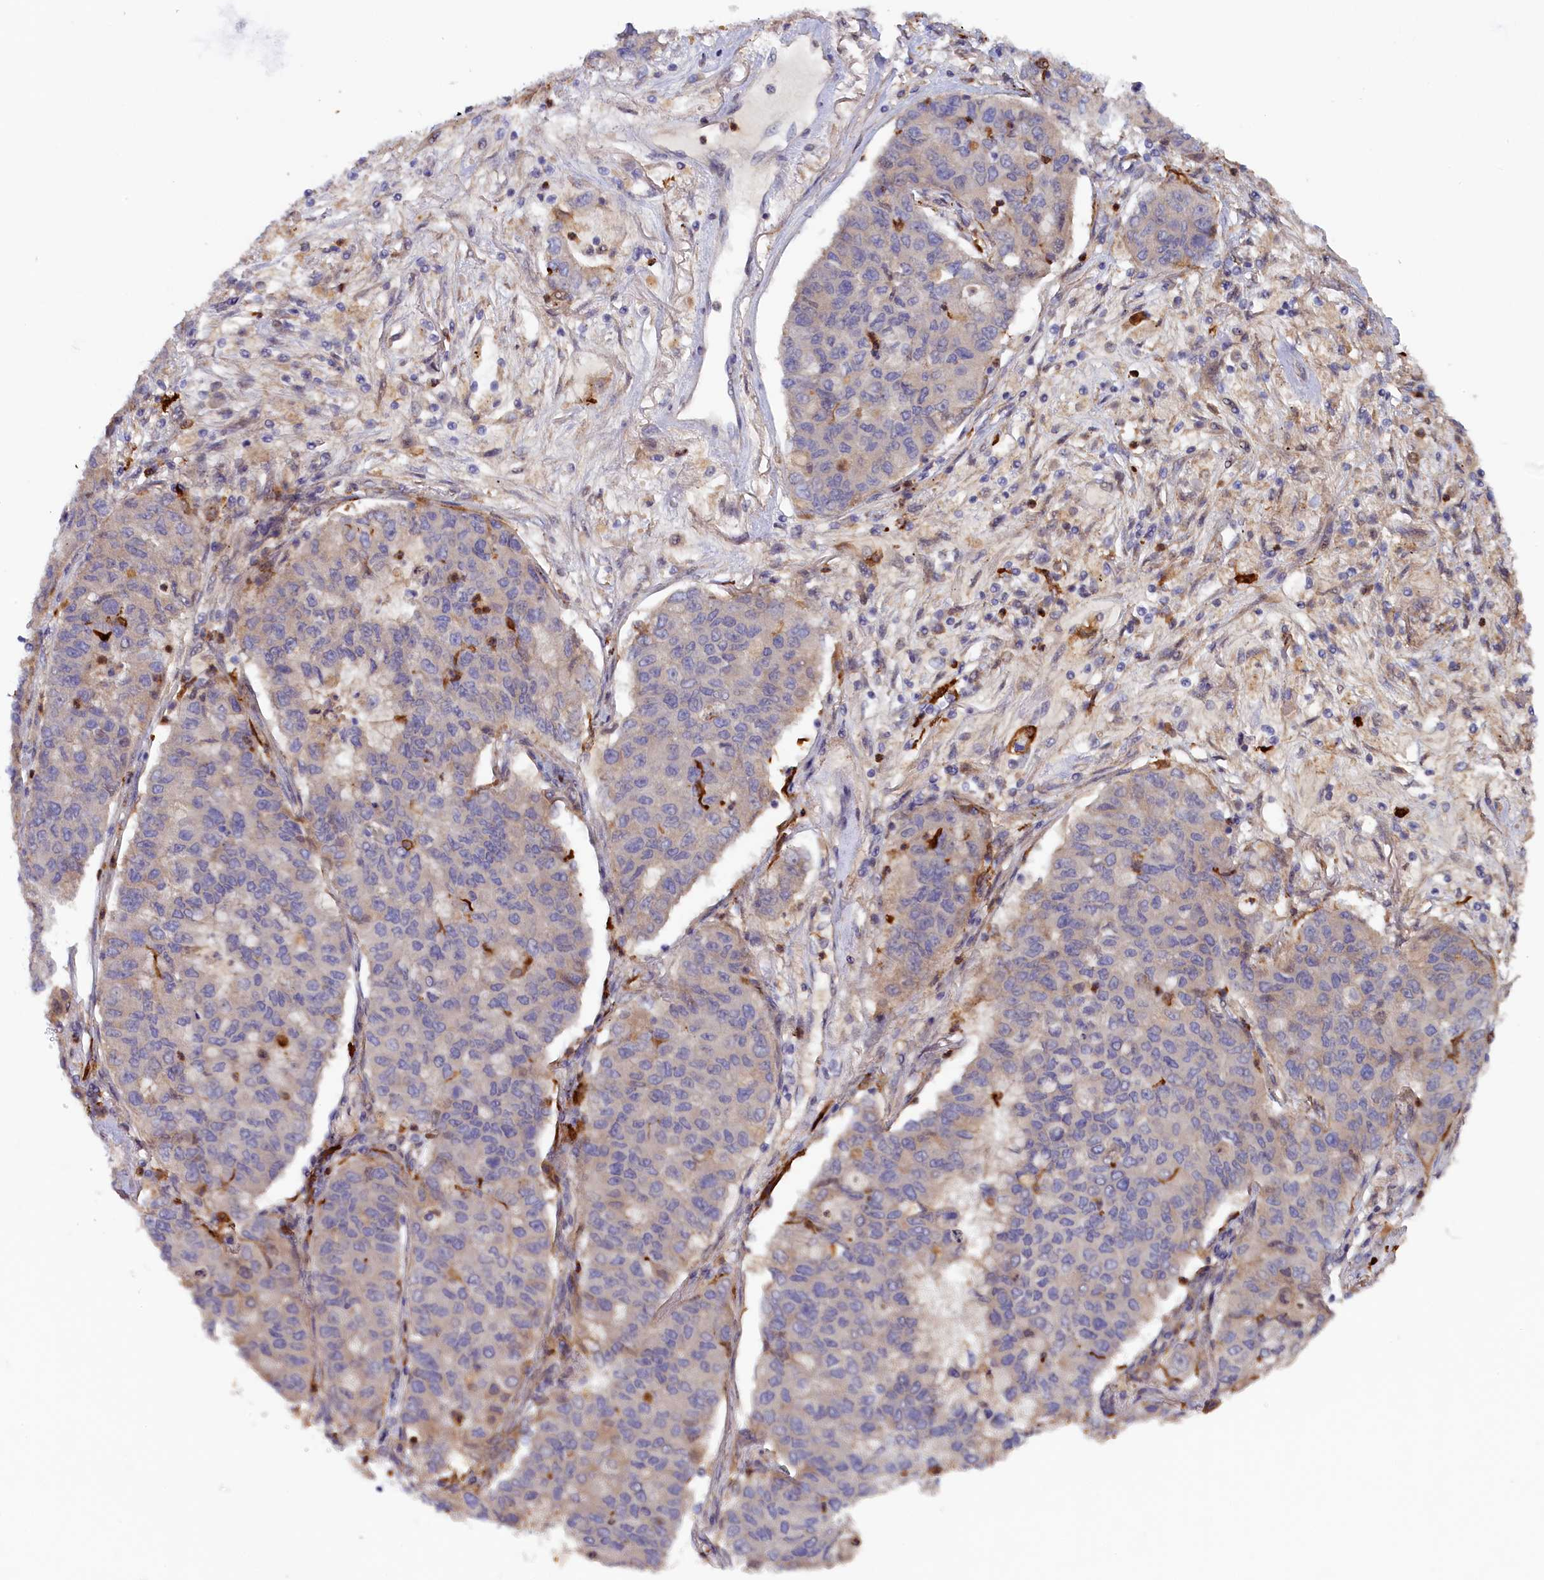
{"staining": {"intensity": "weak", "quantity": "<25%", "location": "cytoplasmic/membranous"}, "tissue": "lung cancer", "cell_type": "Tumor cells", "image_type": "cancer", "snomed": [{"axis": "morphology", "description": "Squamous cell carcinoma, NOS"}, {"axis": "topography", "description": "Lung"}], "caption": "DAB immunohistochemical staining of human lung cancer reveals no significant staining in tumor cells.", "gene": "FERMT1", "patient": {"sex": "male", "age": 74}}